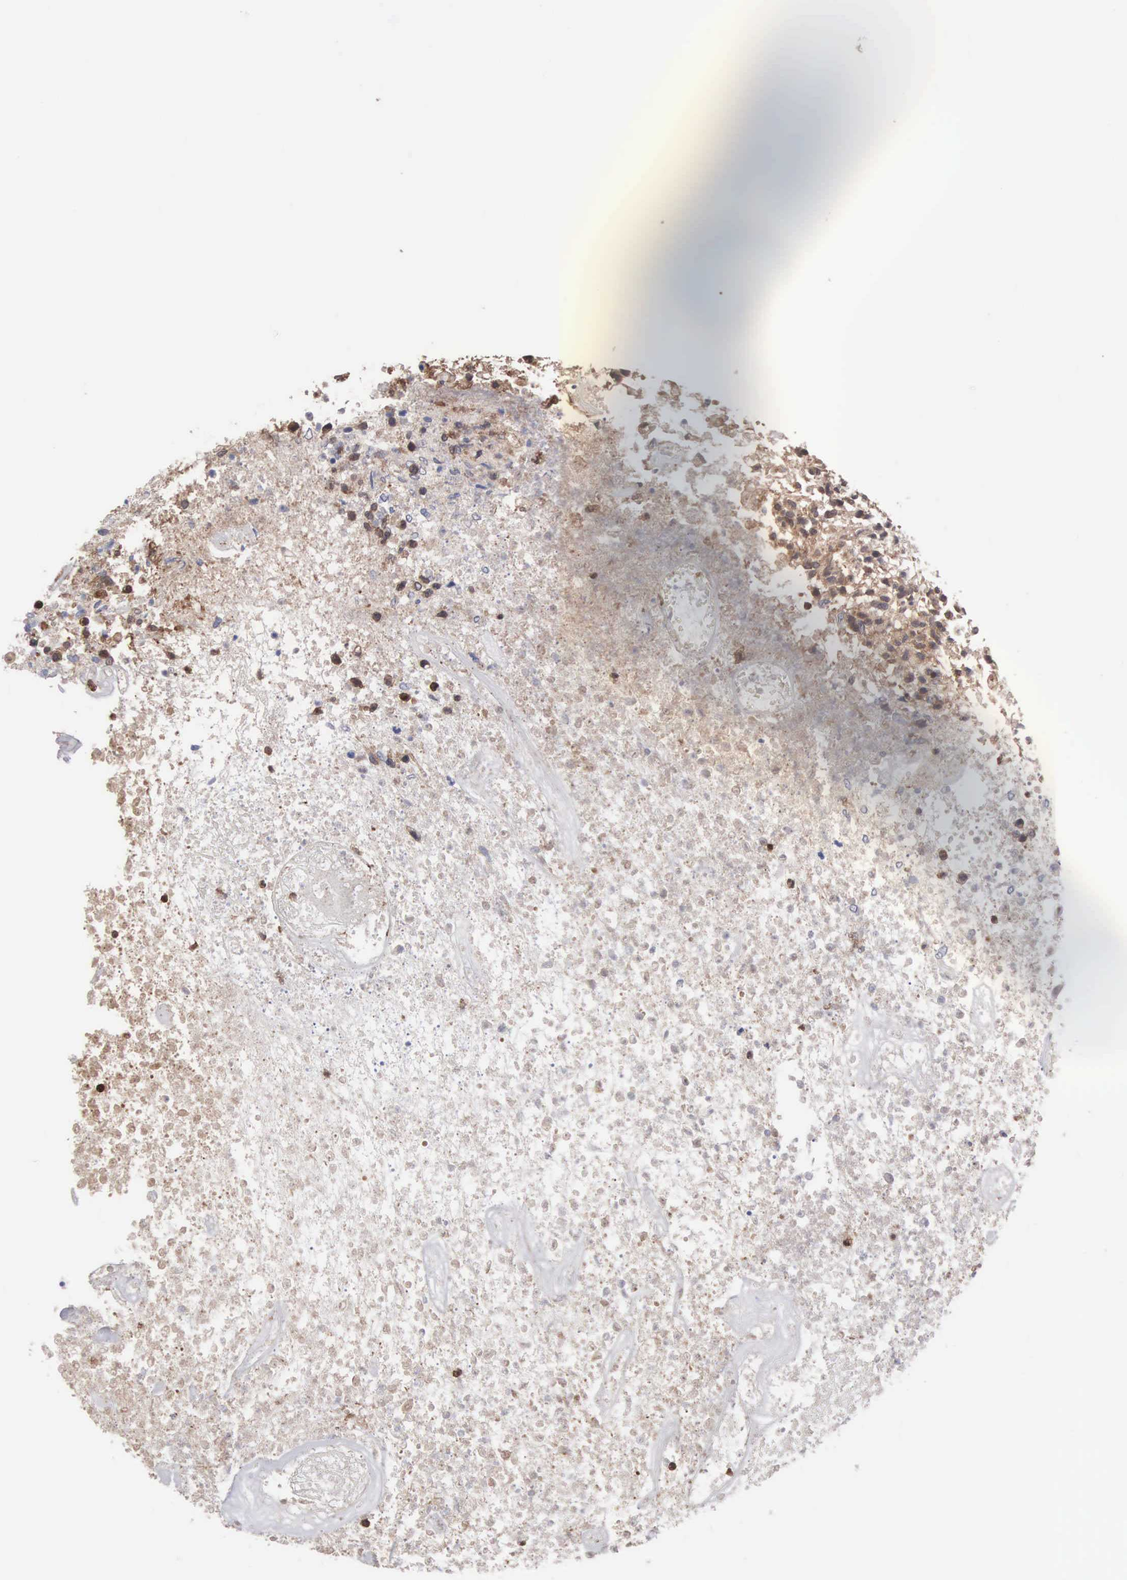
{"staining": {"intensity": "moderate", "quantity": "25%-75%", "location": "cytoplasmic/membranous"}, "tissue": "glioma", "cell_type": "Tumor cells", "image_type": "cancer", "snomed": [{"axis": "morphology", "description": "Glioma, malignant, High grade"}, {"axis": "topography", "description": "Brain"}], "caption": "Approximately 25%-75% of tumor cells in human glioma reveal moderate cytoplasmic/membranous protein staining as visualized by brown immunohistochemical staining.", "gene": "MTHFD1", "patient": {"sex": "male", "age": 77}}